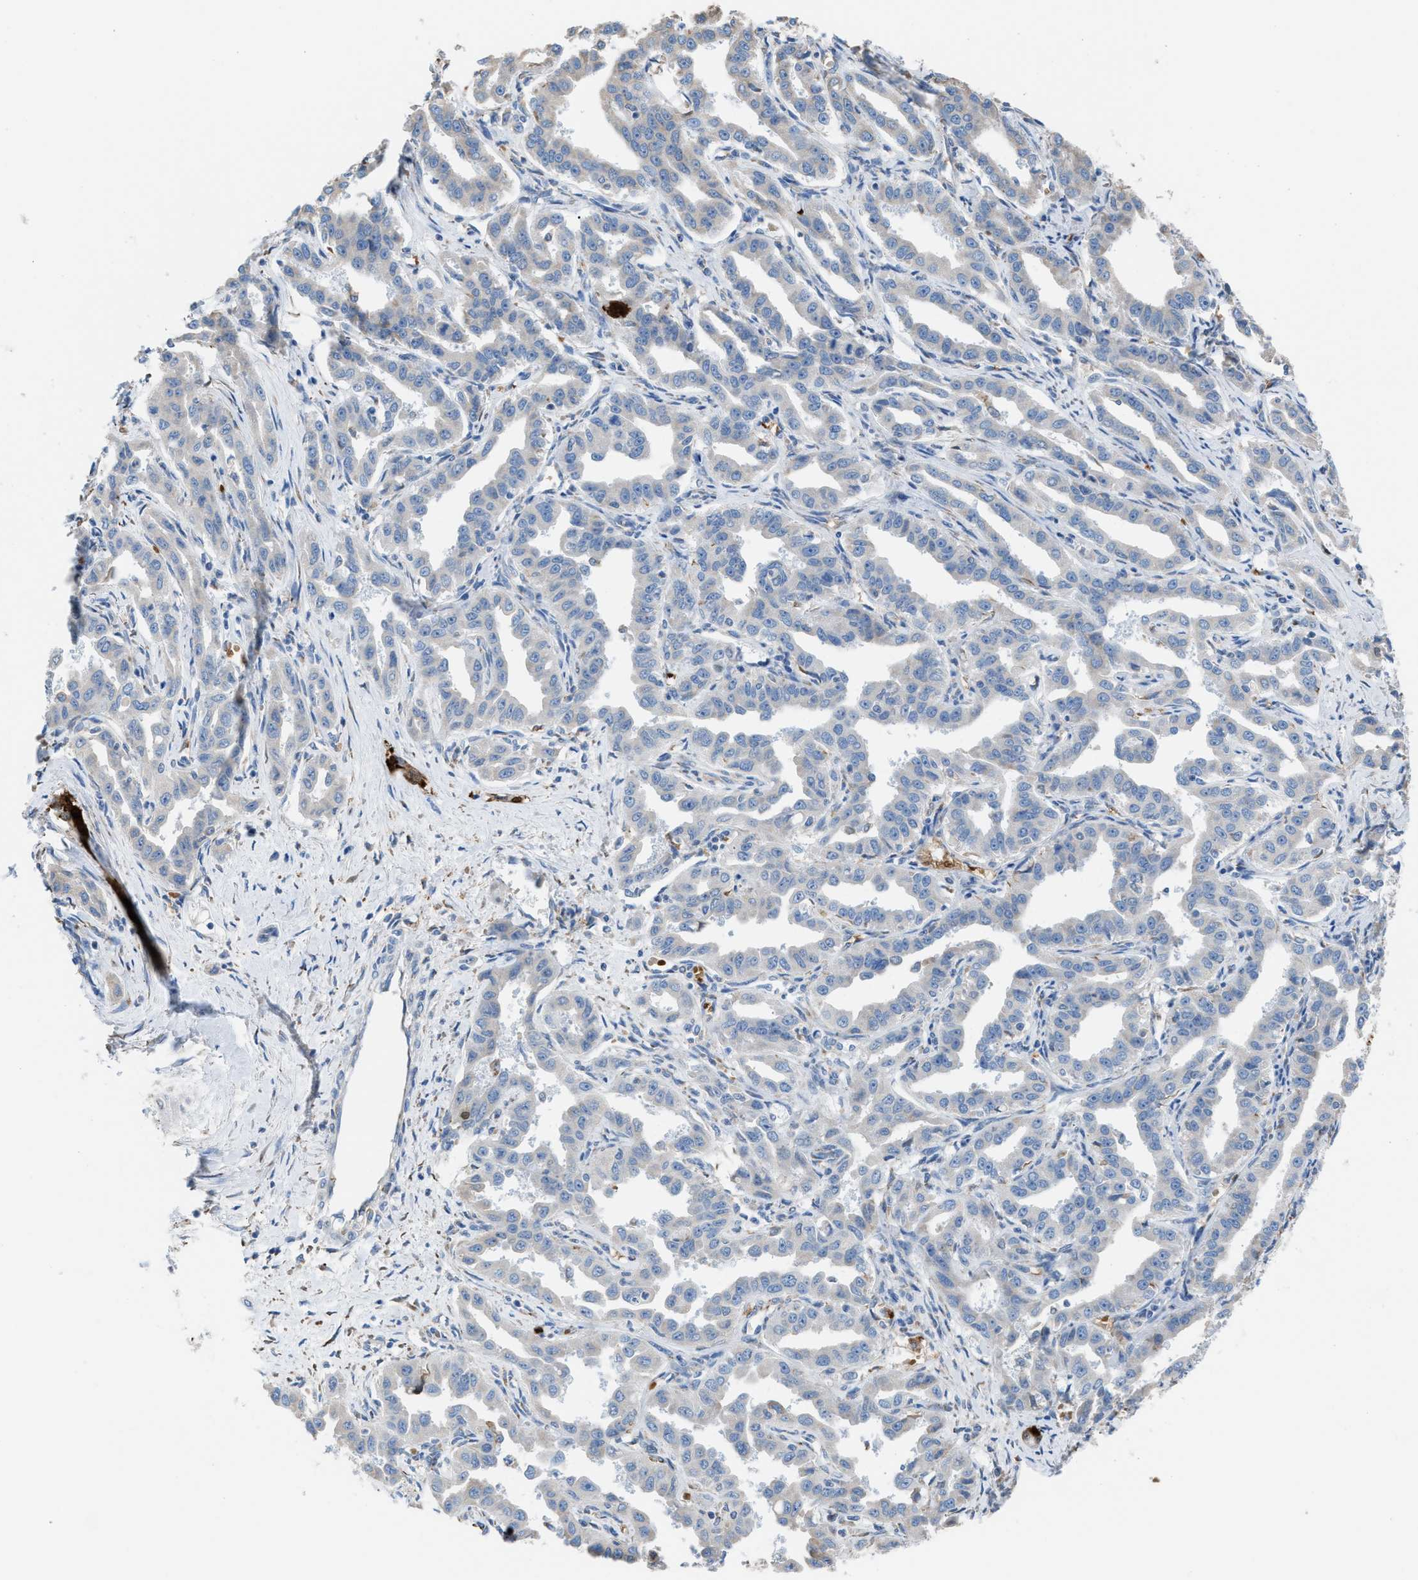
{"staining": {"intensity": "negative", "quantity": "none", "location": "none"}, "tissue": "liver cancer", "cell_type": "Tumor cells", "image_type": "cancer", "snomed": [{"axis": "morphology", "description": "Cholangiocarcinoma"}, {"axis": "topography", "description": "Liver"}], "caption": "The immunohistochemistry histopathology image has no significant expression in tumor cells of liver cancer tissue.", "gene": "CA3", "patient": {"sex": "male", "age": 59}}